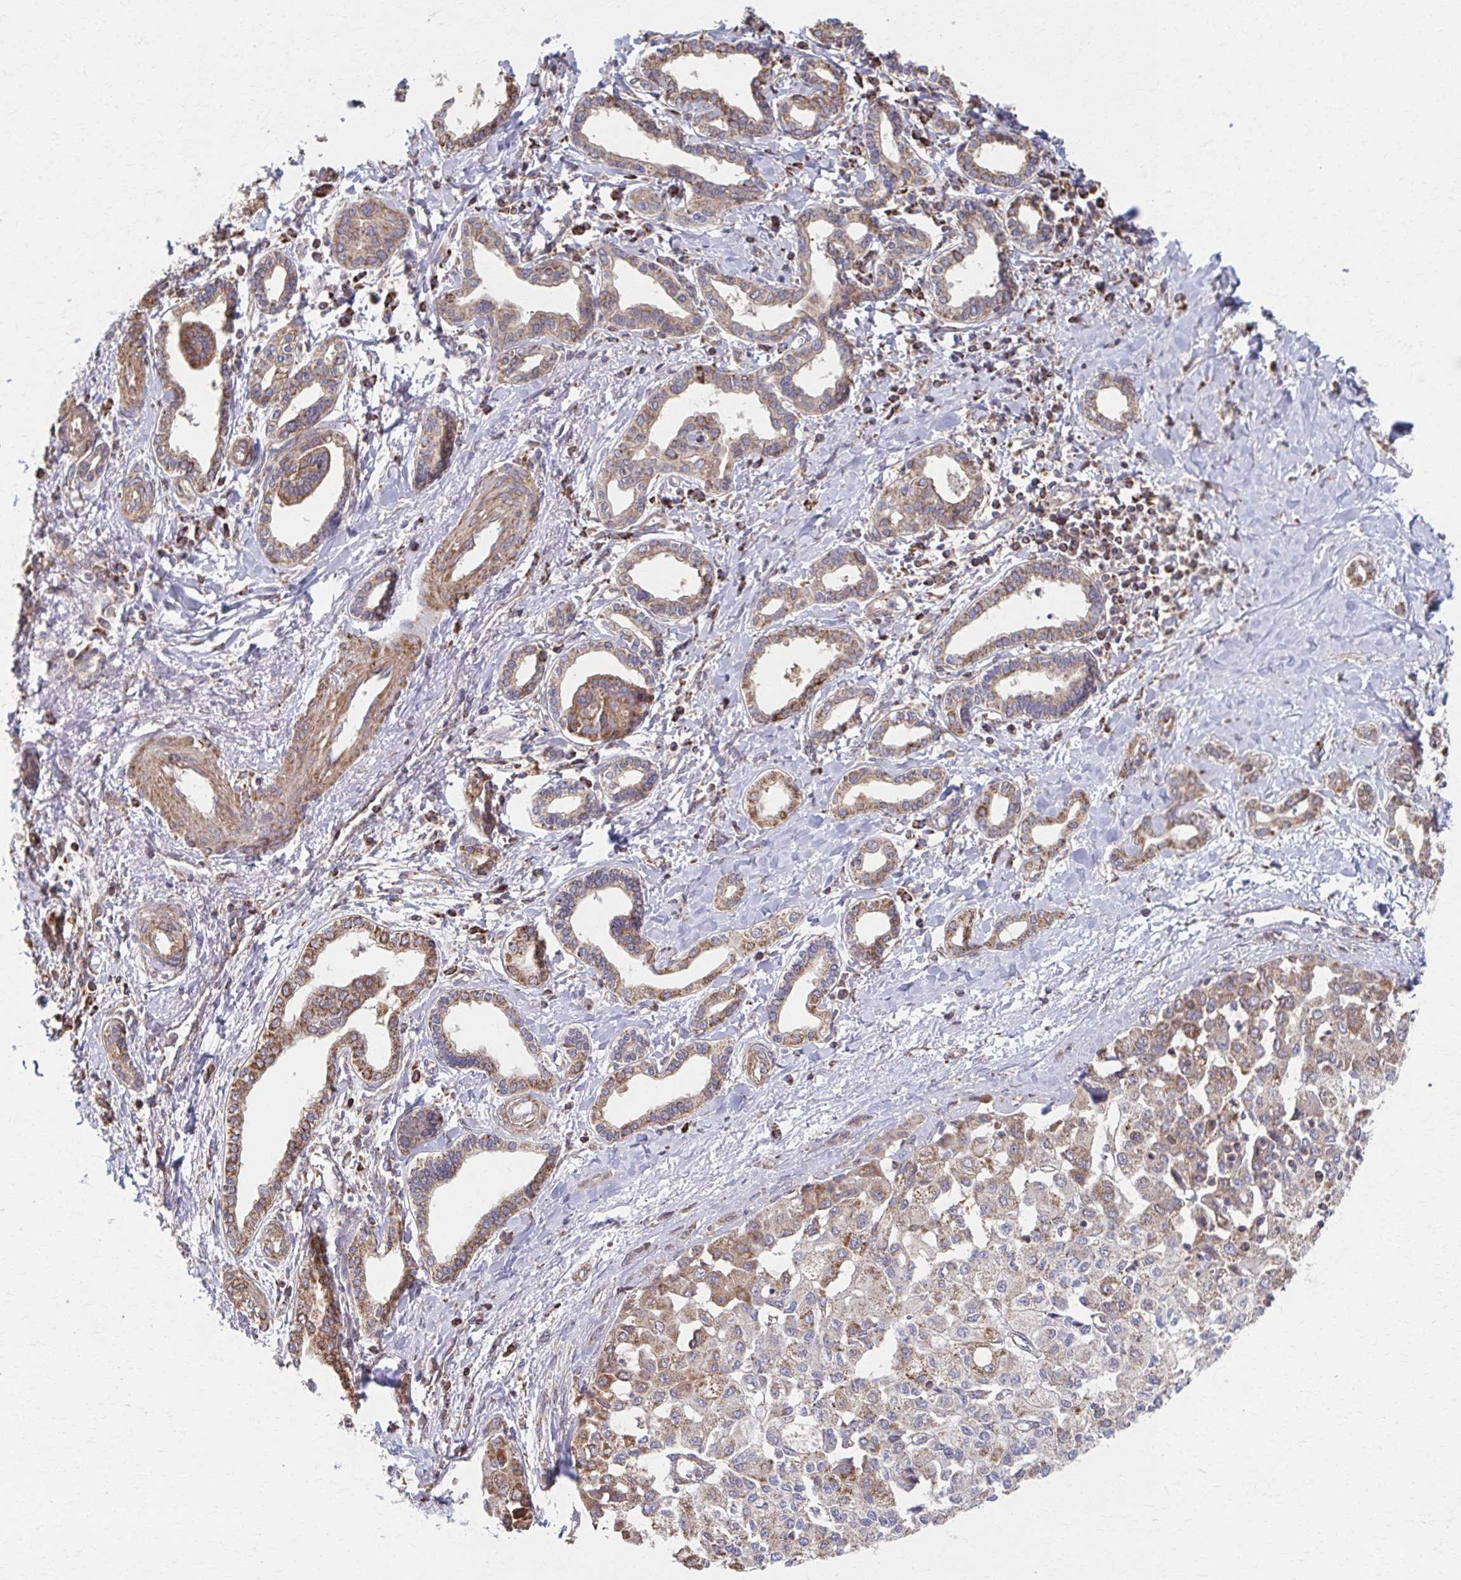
{"staining": {"intensity": "moderate", "quantity": ">75%", "location": "cytoplasmic/membranous"}, "tissue": "liver cancer", "cell_type": "Tumor cells", "image_type": "cancer", "snomed": [{"axis": "morphology", "description": "Cholangiocarcinoma"}, {"axis": "topography", "description": "Liver"}], "caption": "High-power microscopy captured an IHC image of liver cholangiocarcinoma, revealing moderate cytoplasmic/membranous positivity in approximately >75% of tumor cells.", "gene": "KLHL34", "patient": {"sex": "female", "age": 77}}